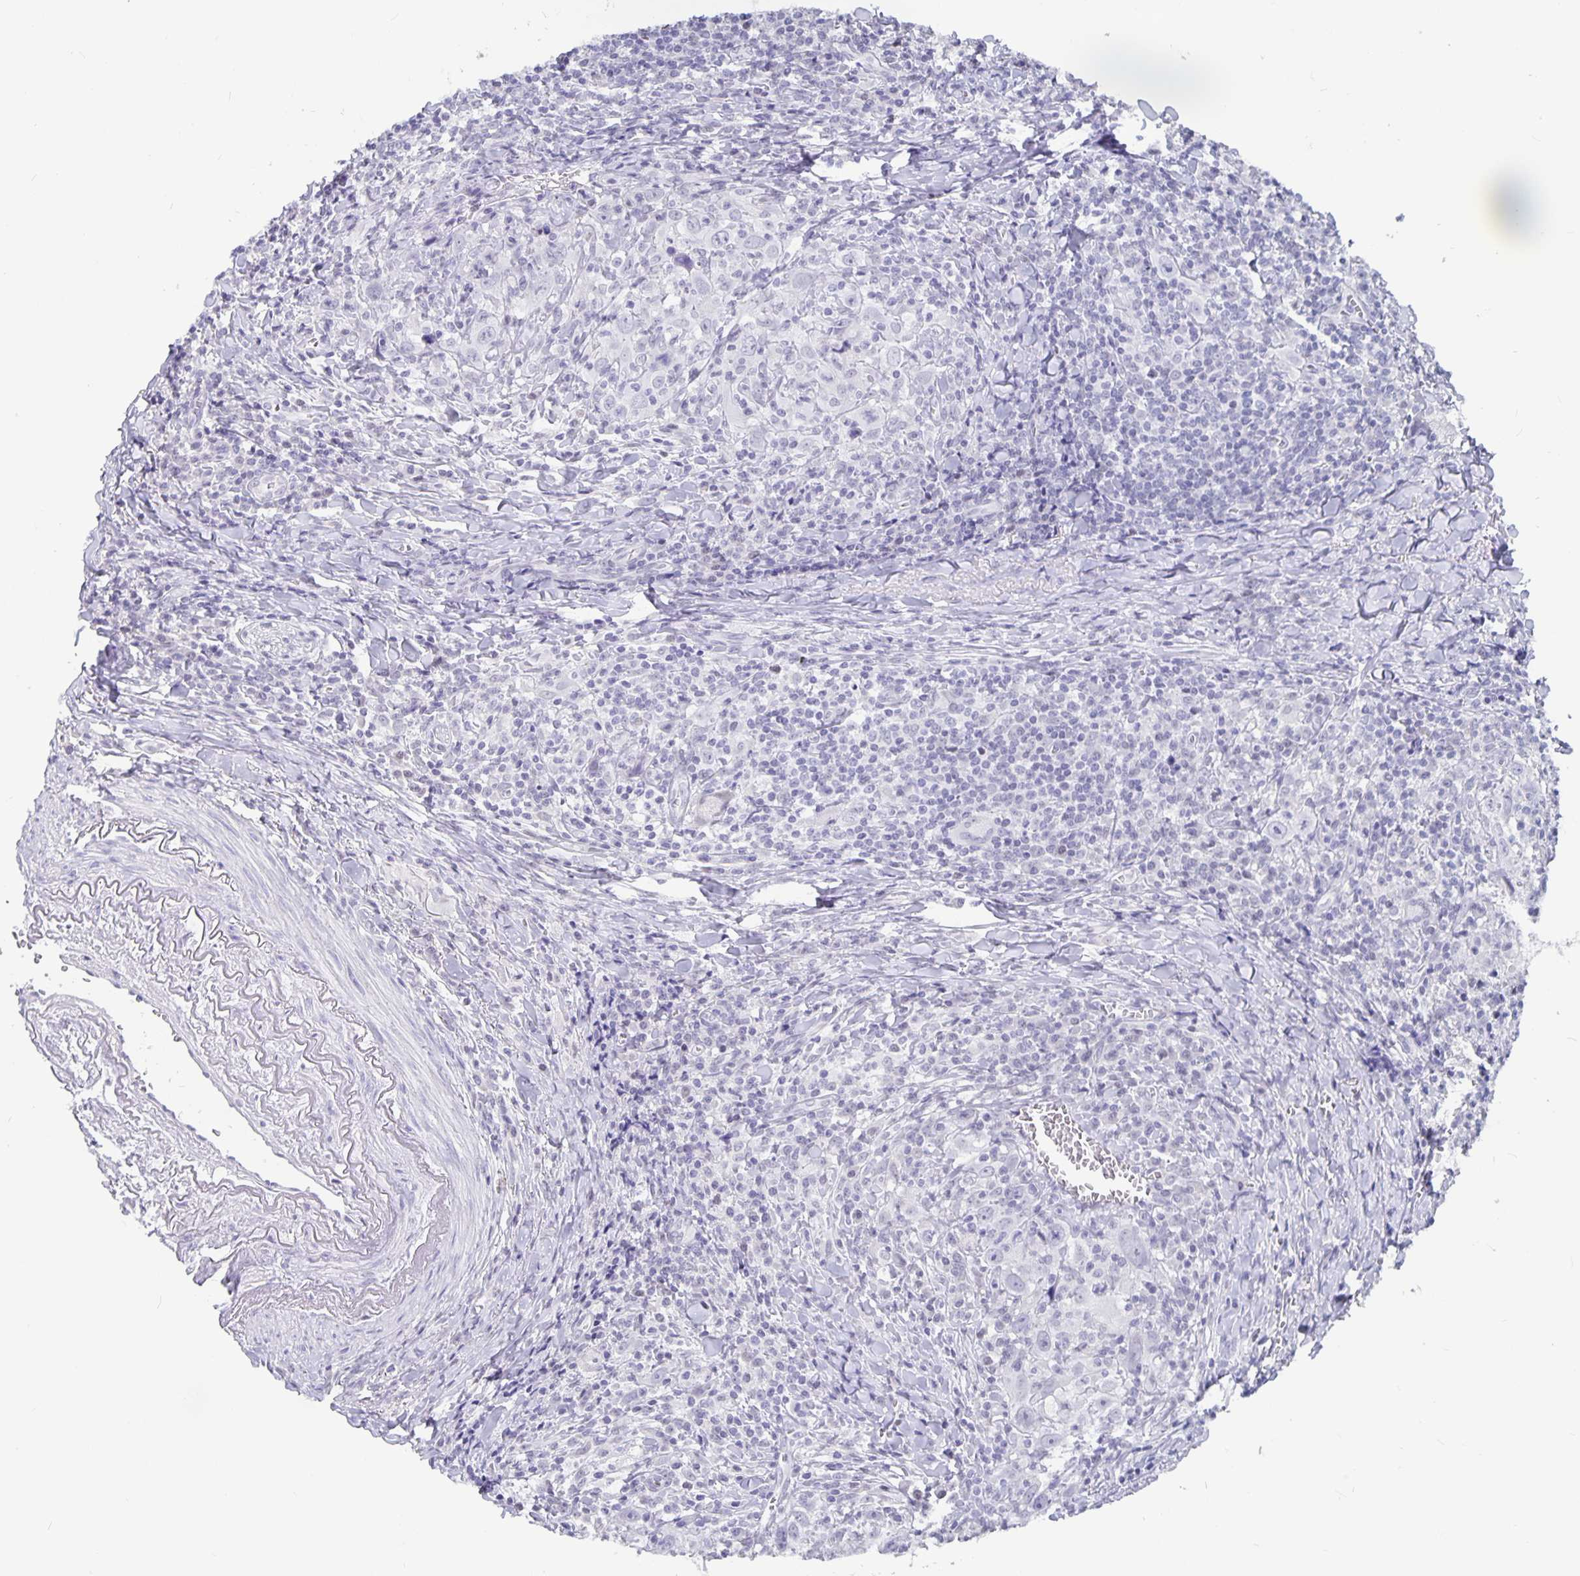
{"staining": {"intensity": "negative", "quantity": "none", "location": "none"}, "tissue": "head and neck cancer", "cell_type": "Tumor cells", "image_type": "cancer", "snomed": [{"axis": "morphology", "description": "Squamous cell carcinoma, NOS"}, {"axis": "topography", "description": "Head-Neck"}], "caption": "DAB (3,3'-diaminobenzidine) immunohistochemical staining of squamous cell carcinoma (head and neck) reveals no significant staining in tumor cells.", "gene": "OLIG2", "patient": {"sex": "female", "age": 95}}